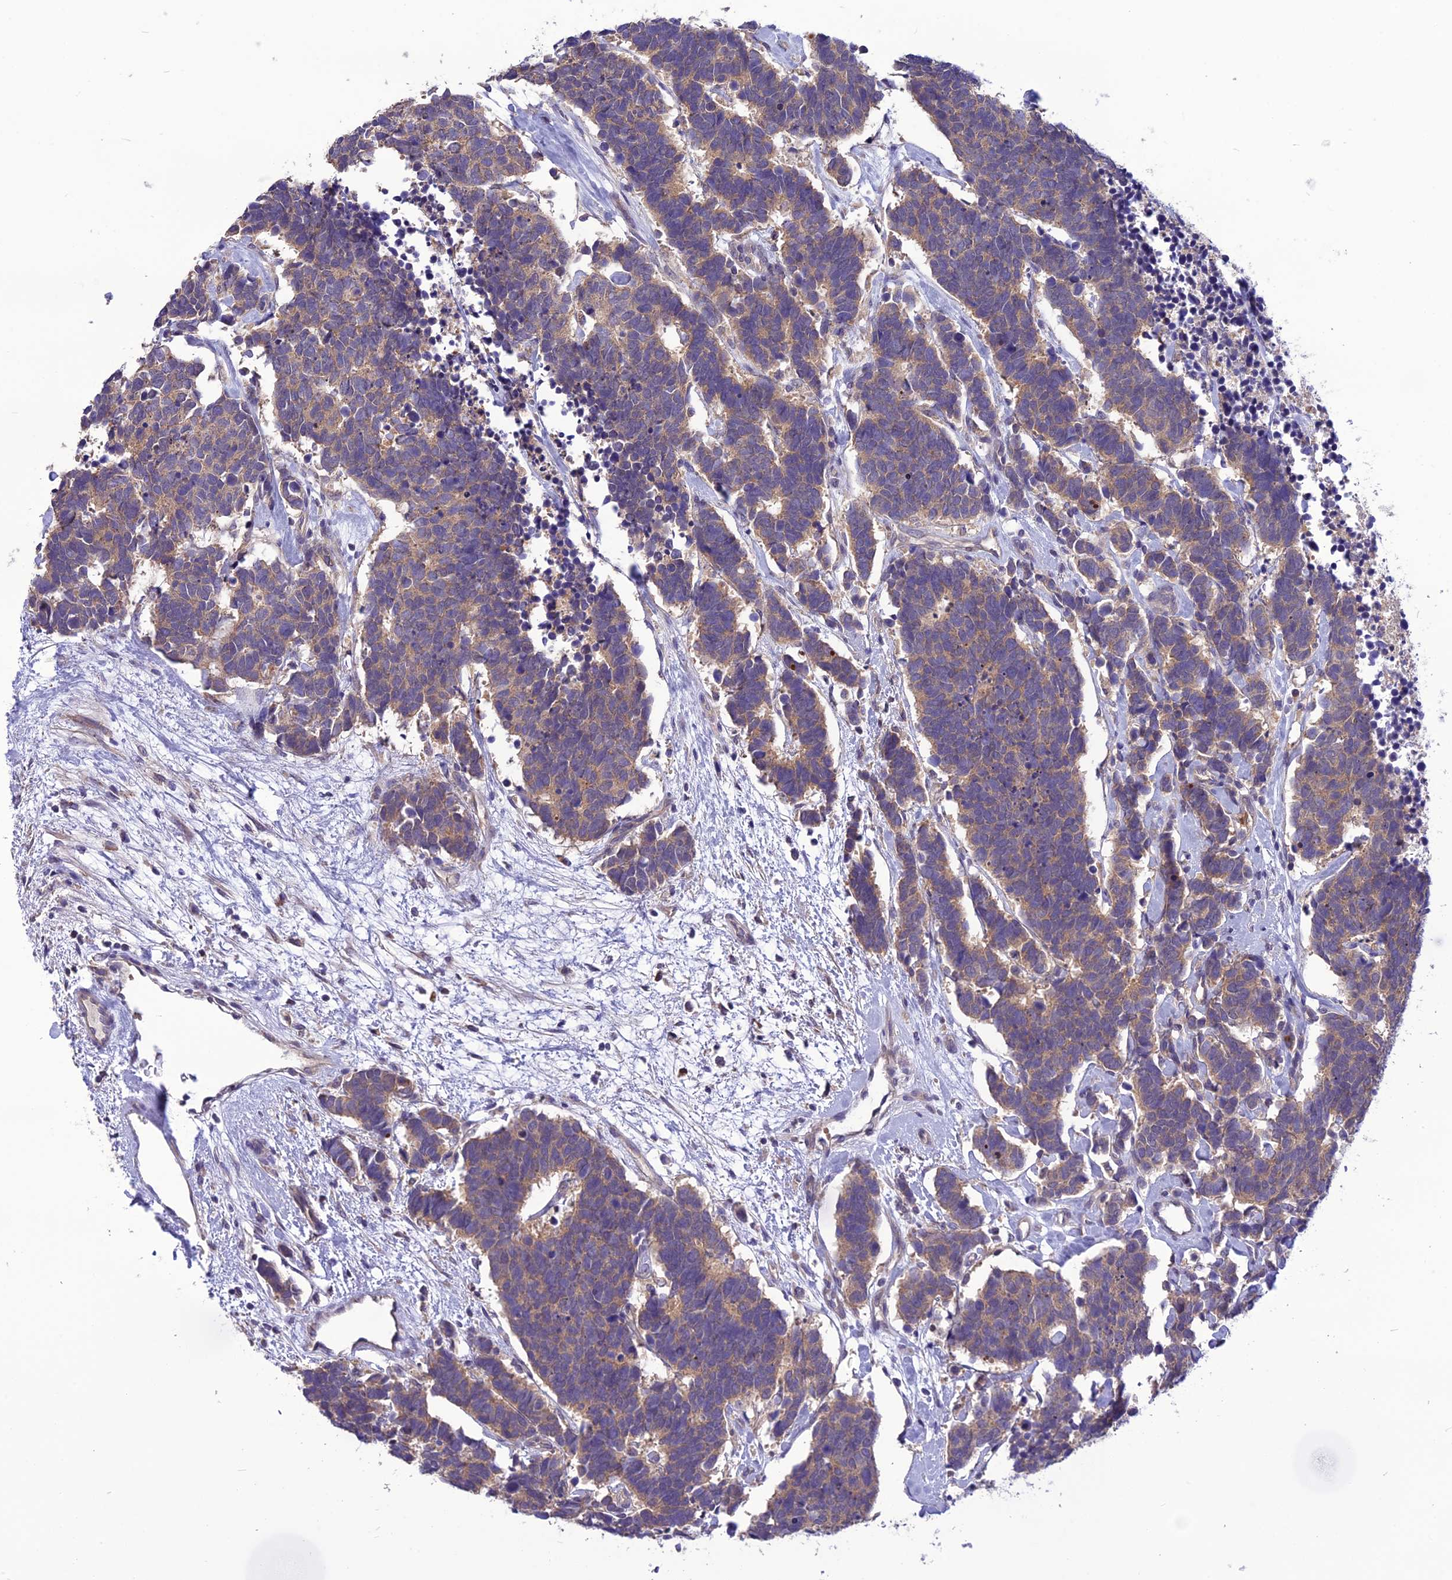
{"staining": {"intensity": "weak", "quantity": "25%-75%", "location": "cytoplasmic/membranous"}, "tissue": "carcinoid", "cell_type": "Tumor cells", "image_type": "cancer", "snomed": [{"axis": "morphology", "description": "Carcinoma, NOS"}, {"axis": "morphology", "description": "Carcinoid, malignant, NOS"}, {"axis": "topography", "description": "Urinary bladder"}], "caption": "Protein staining of carcinoid tissue reveals weak cytoplasmic/membranous staining in approximately 25%-75% of tumor cells.", "gene": "PSMF1", "patient": {"sex": "male", "age": 57}}